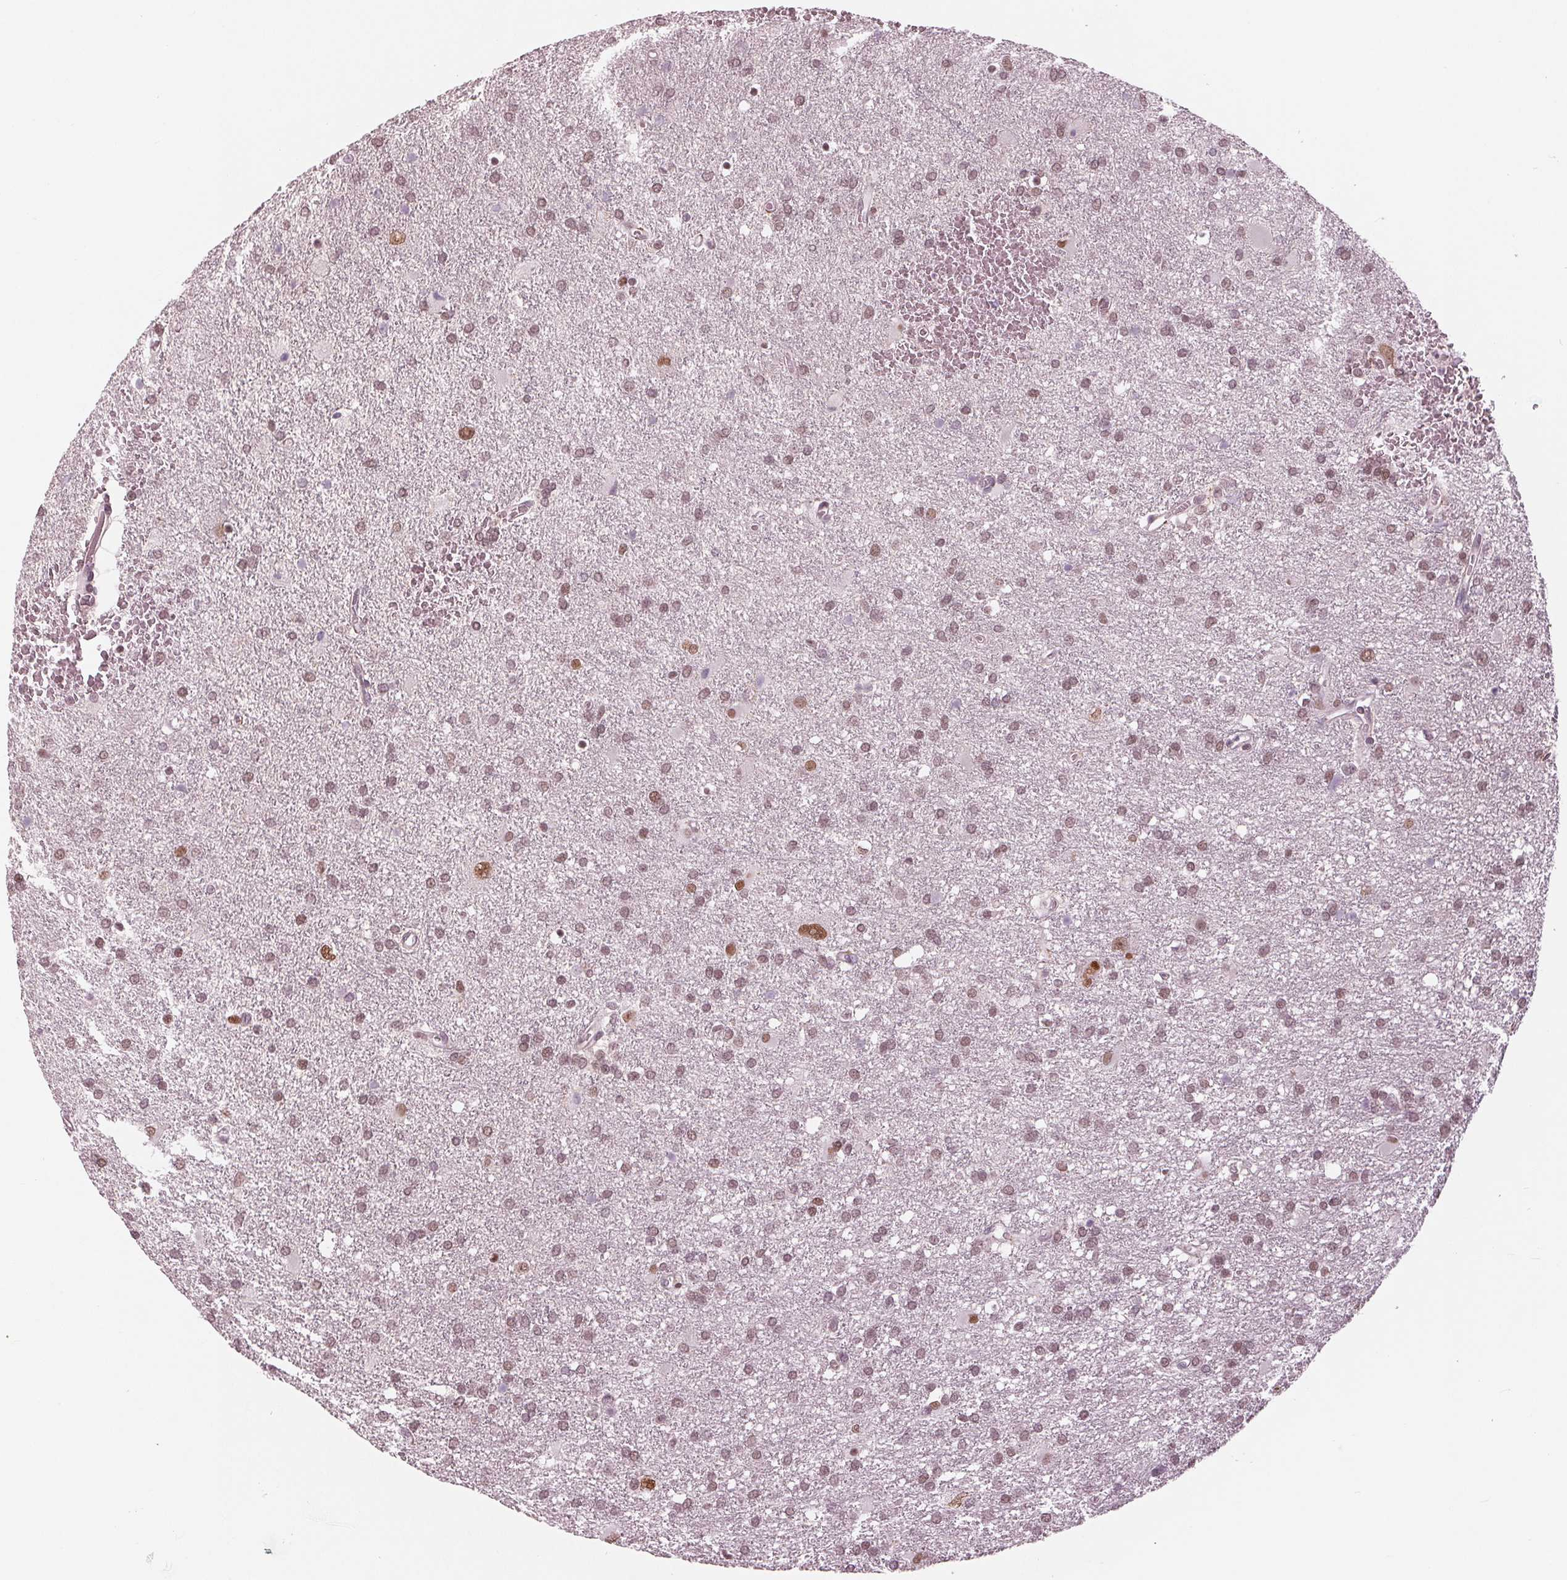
{"staining": {"intensity": "moderate", "quantity": "25%-75%", "location": "nuclear"}, "tissue": "glioma", "cell_type": "Tumor cells", "image_type": "cancer", "snomed": [{"axis": "morphology", "description": "Glioma, malignant, Low grade"}, {"axis": "topography", "description": "Brain"}], "caption": "High-power microscopy captured an immunohistochemistry image of glioma, revealing moderate nuclear staining in approximately 25%-75% of tumor cells. (IHC, brightfield microscopy, high magnification).", "gene": "DNMT3L", "patient": {"sex": "male", "age": 66}}